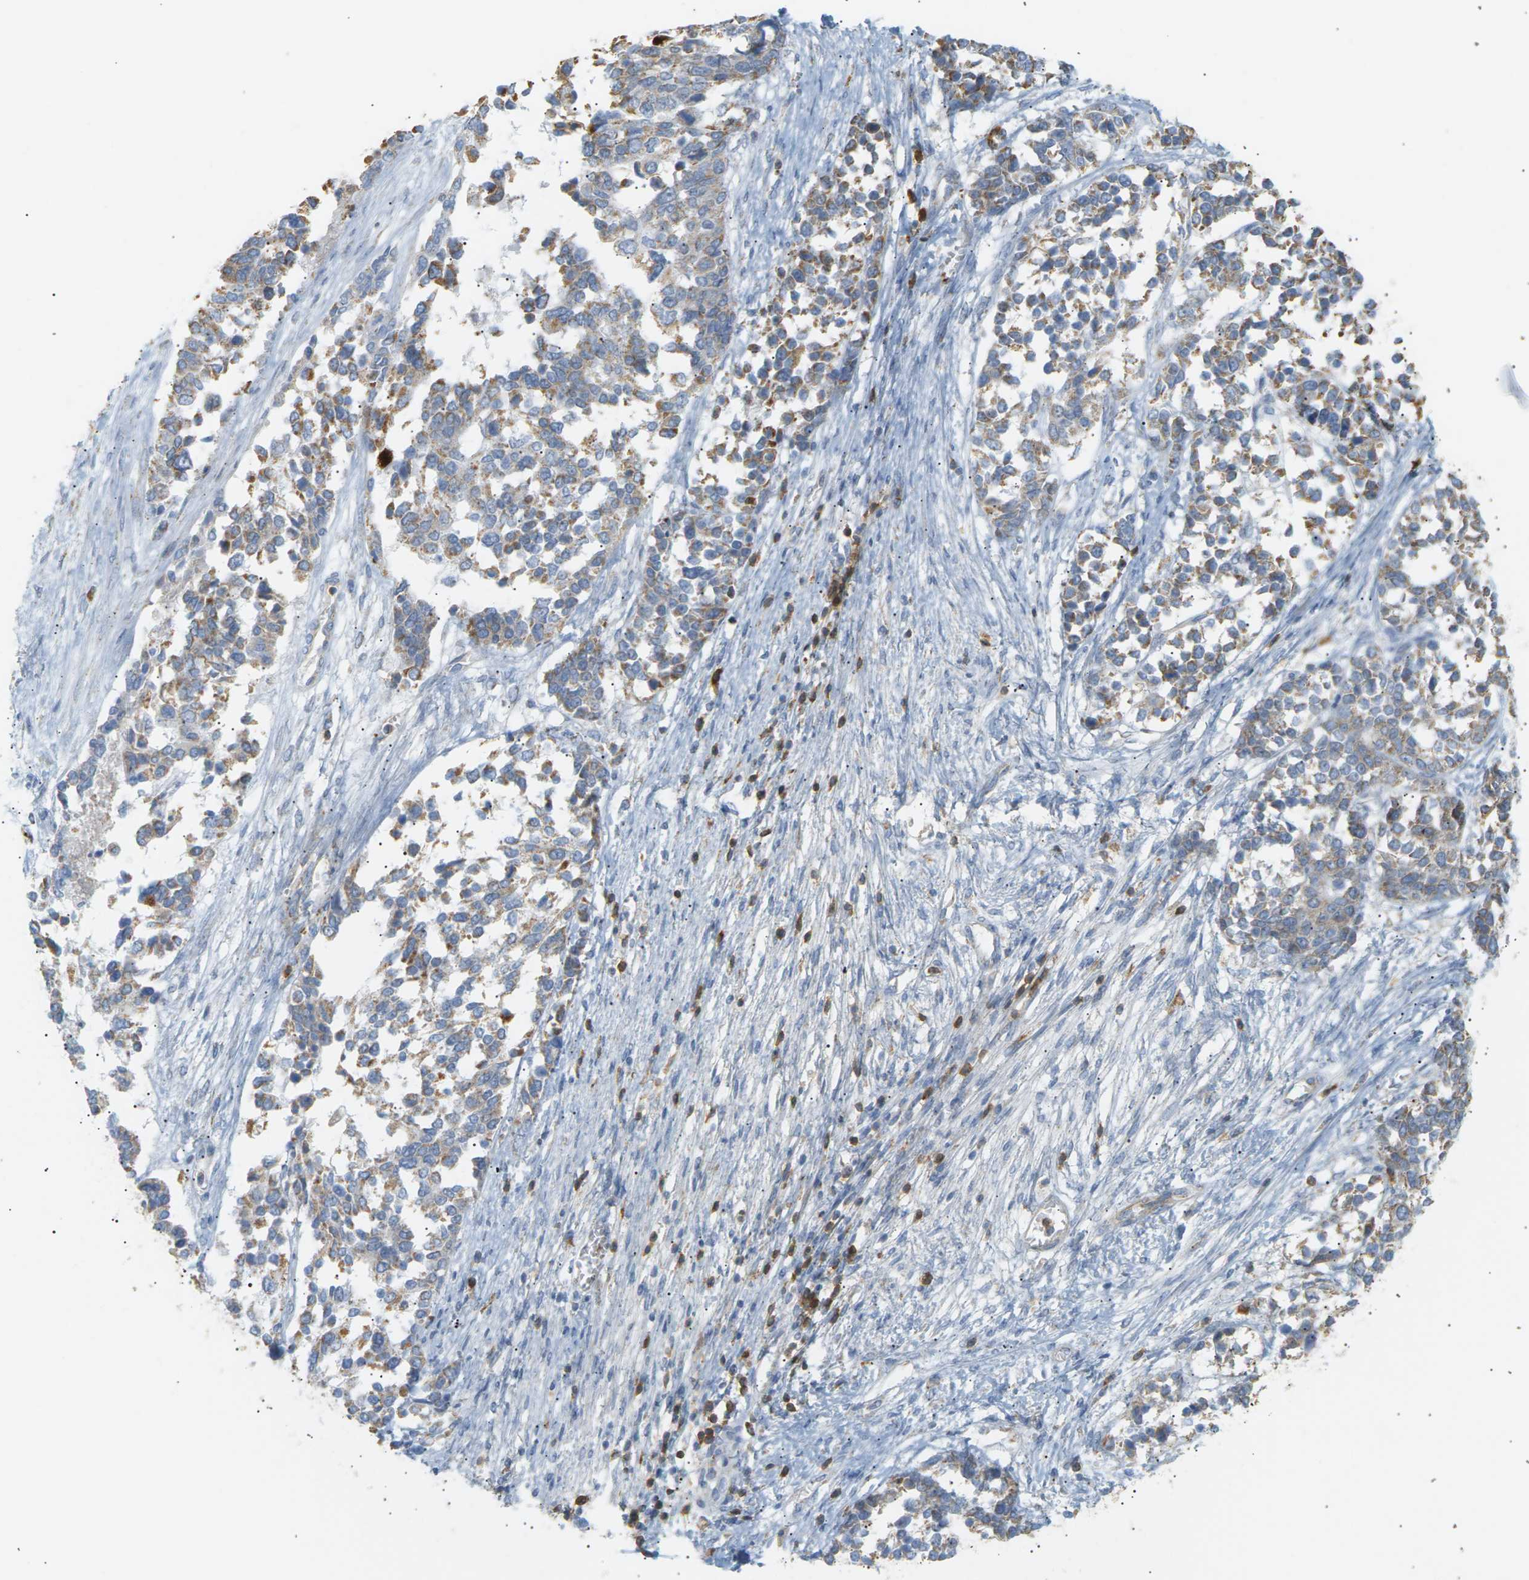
{"staining": {"intensity": "moderate", "quantity": "25%-75%", "location": "cytoplasmic/membranous"}, "tissue": "ovarian cancer", "cell_type": "Tumor cells", "image_type": "cancer", "snomed": [{"axis": "morphology", "description": "Cystadenocarcinoma, serous, NOS"}, {"axis": "topography", "description": "Ovary"}], "caption": "A brown stain shows moderate cytoplasmic/membranous expression of a protein in human ovarian serous cystadenocarcinoma tumor cells.", "gene": "LIME1", "patient": {"sex": "female", "age": 44}}